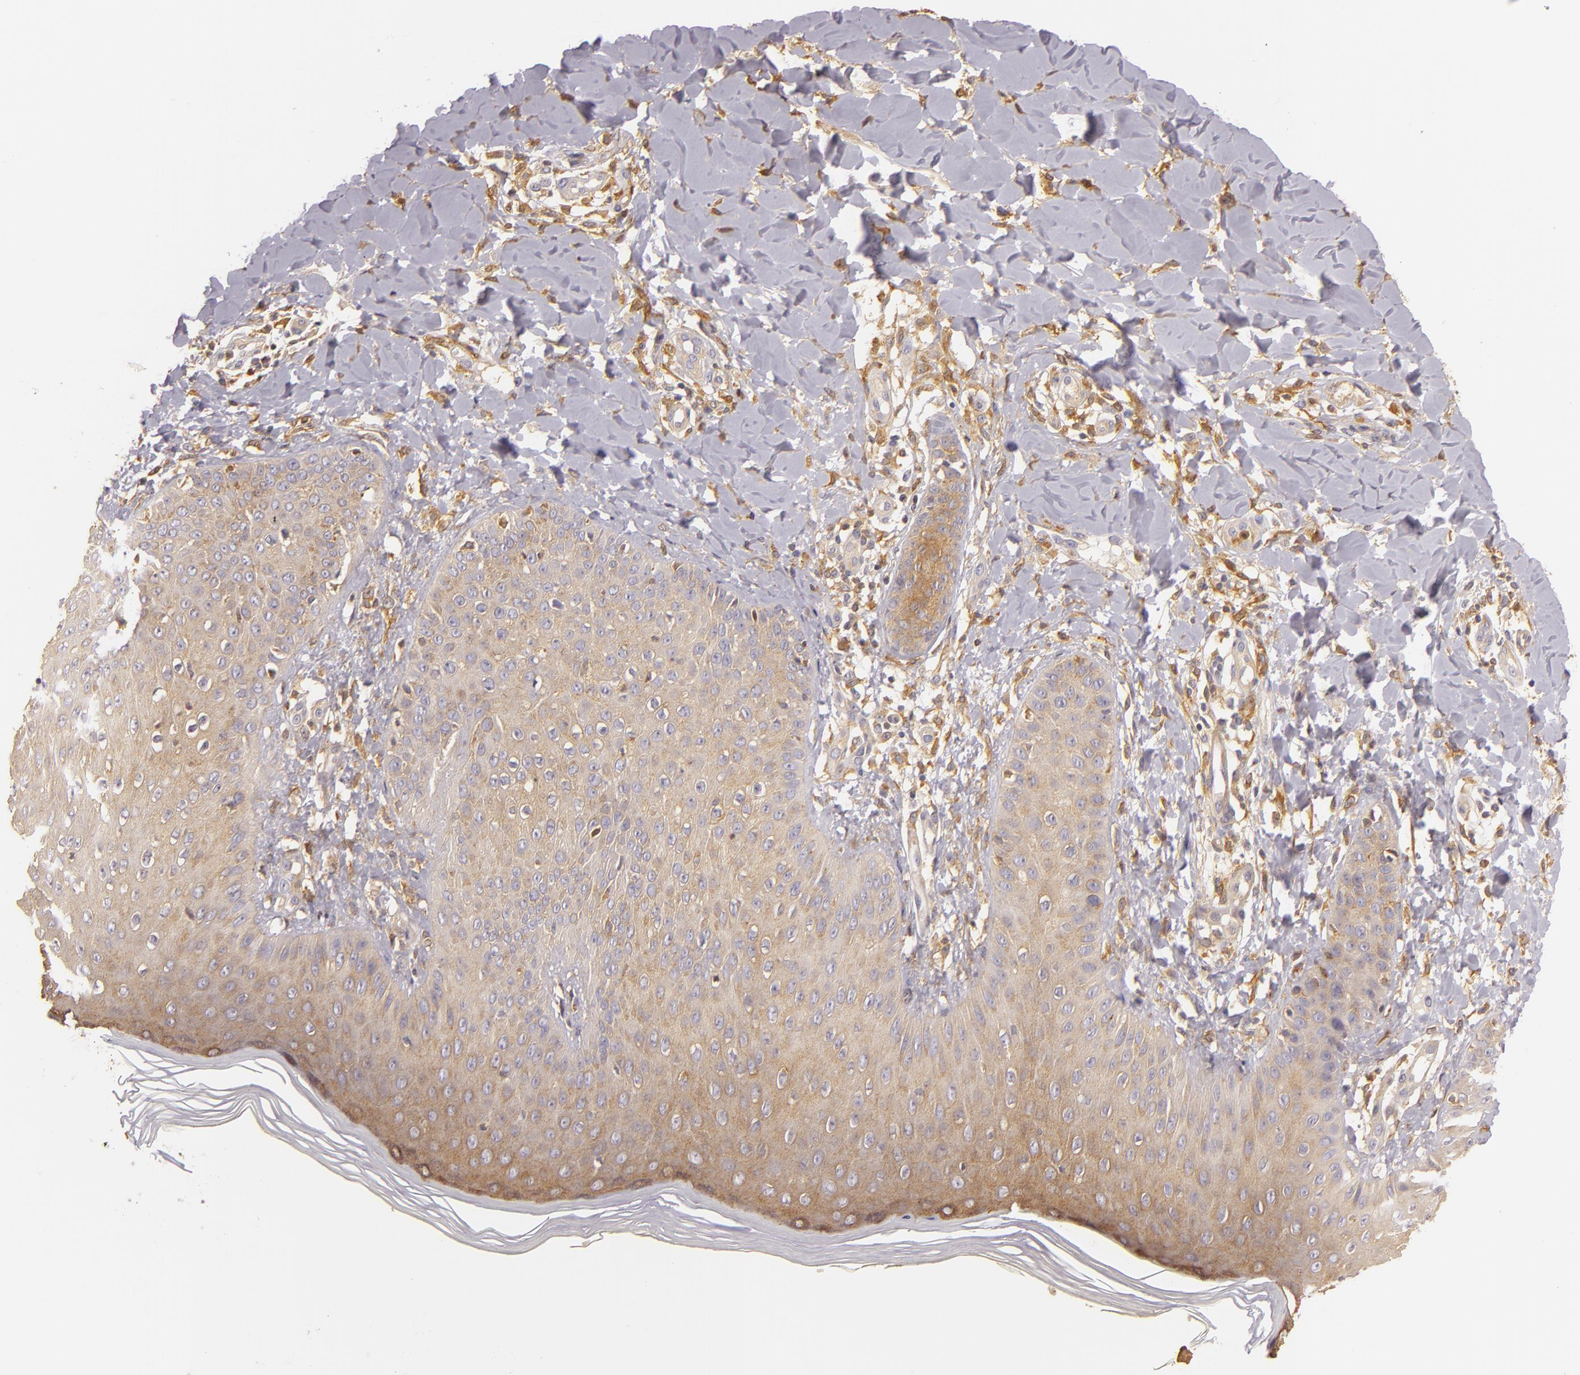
{"staining": {"intensity": "strong", "quantity": ">75%", "location": "cytoplasmic/membranous"}, "tissue": "skin", "cell_type": "Epidermal cells", "image_type": "normal", "snomed": [{"axis": "morphology", "description": "Normal tissue, NOS"}, {"axis": "morphology", "description": "Inflammation, NOS"}, {"axis": "topography", "description": "Soft tissue"}, {"axis": "topography", "description": "Anal"}], "caption": "About >75% of epidermal cells in unremarkable skin exhibit strong cytoplasmic/membranous protein positivity as visualized by brown immunohistochemical staining.", "gene": "TOM1", "patient": {"sex": "female", "age": 15}}